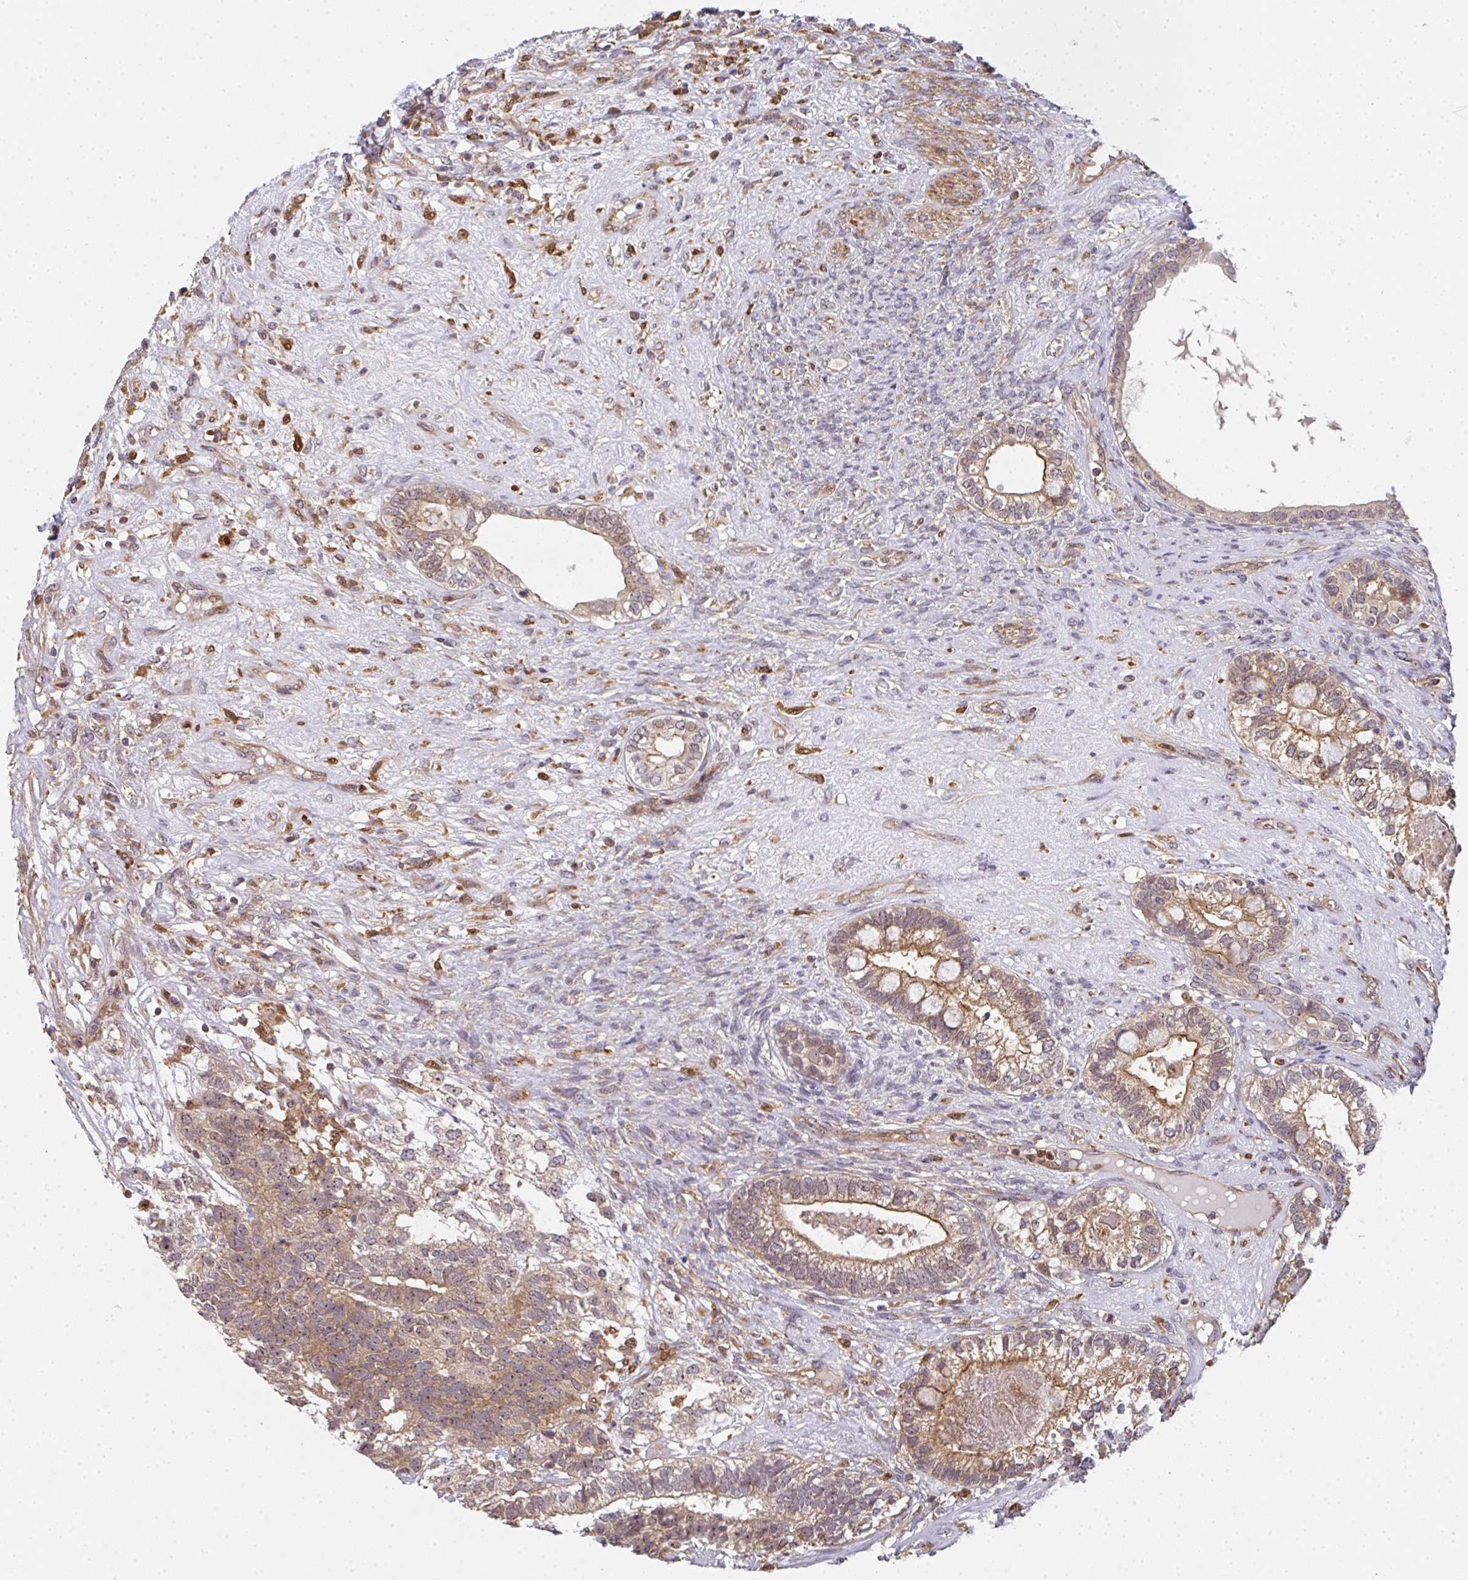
{"staining": {"intensity": "moderate", "quantity": ">75%", "location": "cytoplasmic/membranous"}, "tissue": "testis cancer", "cell_type": "Tumor cells", "image_type": "cancer", "snomed": [{"axis": "morphology", "description": "Seminoma, NOS"}, {"axis": "morphology", "description": "Carcinoma, Embryonal, NOS"}, {"axis": "topography", "description": "Testis"}], "caption": "Protein positivity by immunohistochemistry (IHC) demonstrates moderate cytoplasmic/membranous staining in about >75% of tumor cells in testis cancer (seminoma).", "gene": "SIMC1", "patient": {"sex": "male", "age": 41}}